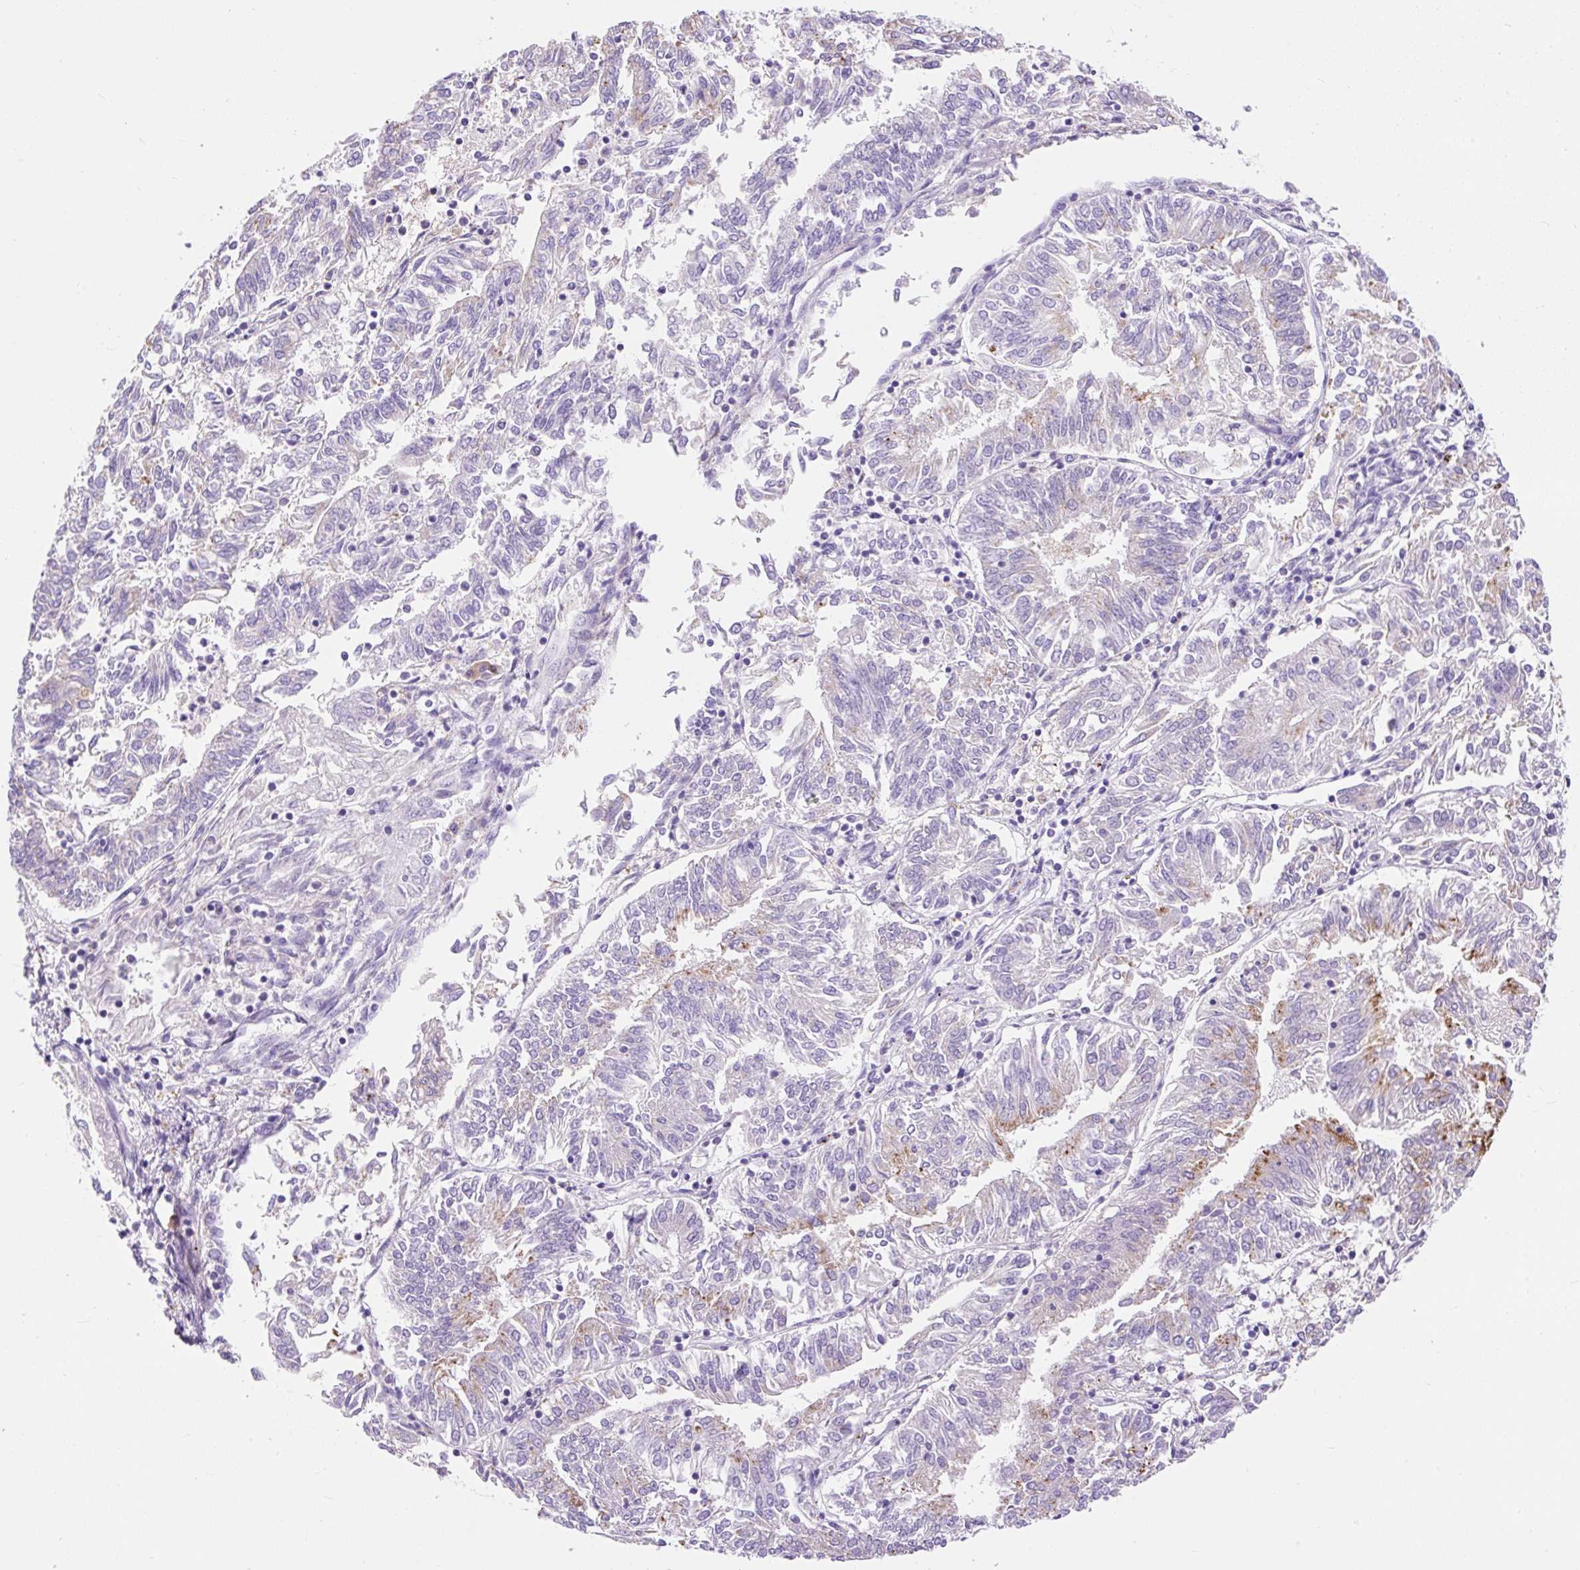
{"staining": {"intensity": "strong", "quantity": "<25%", "location": "cytoplasmic/membranous"}, "tissue": "endometrial cancer", "cell_type": "Tumor cells", "image_type": "cancer", "snomed": [{"axis": "morphology", "description": "Adenocarcinoma, NOS"}, {"axis": "topography", "description": "Endometrium"}], "caption": "A medium amount of strong cytoplasmic/membranous staining is appreciated in approximately <25% of tumor cells in endometrial adenocarcinoma tissue.", "gene": "HEXB", "patient": {"sex": "female", "age": 58}}